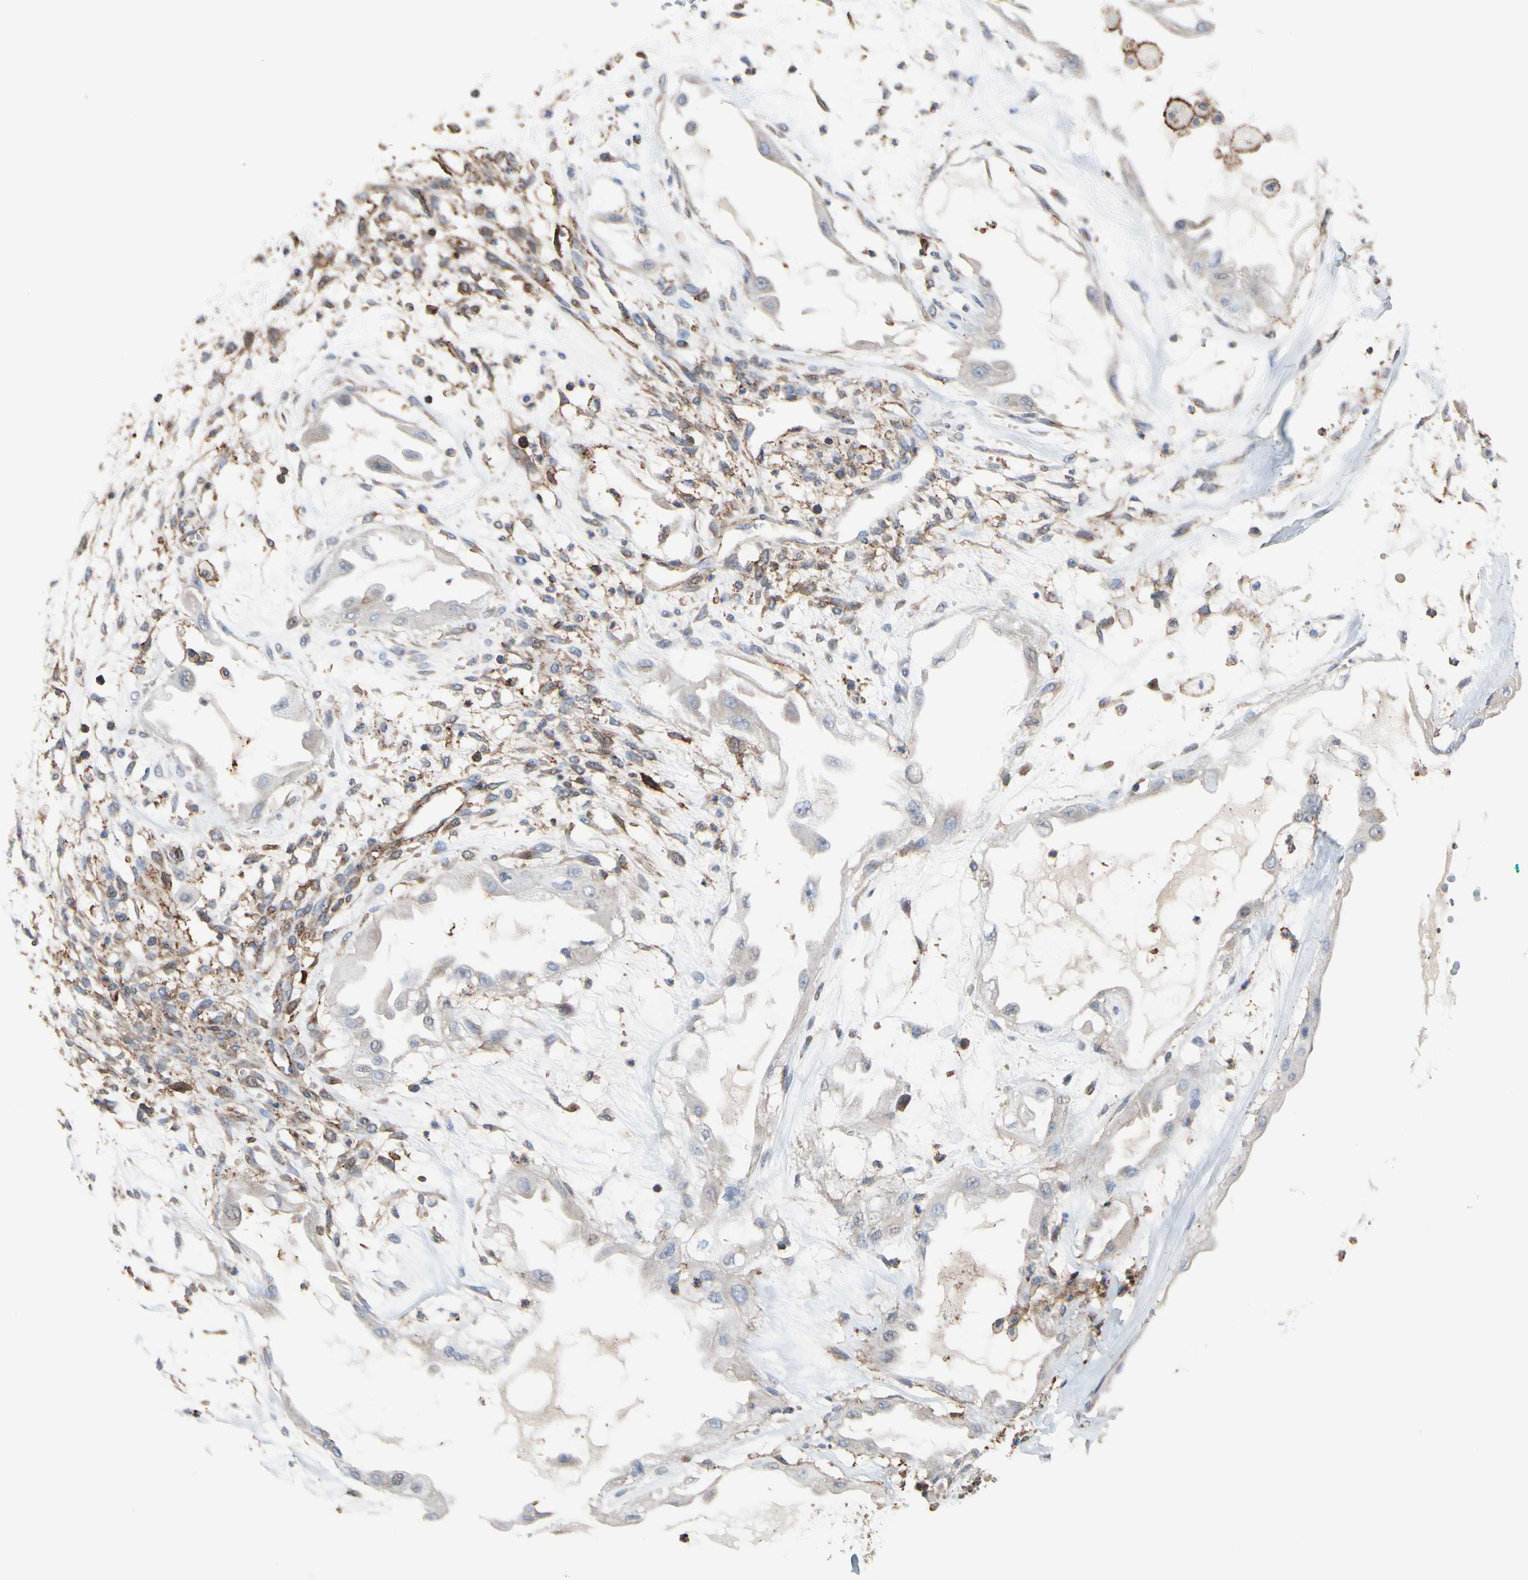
{"staining": {"intensity": "weak", "quantity": ">75%", "location": "cytoplasmic/membranous"}, "tissue": "ovarian cancer", "cell_type": "Tumor cells", "image_type": "cancer", "snomed": [{"axis": "morphology", "description": "Carcinoma, NOS"}, {"axis": "morphology", "description": "Carcinoma, endometroid"}, {"axis": "topography", "description": "Ovary"}], "caption": "Tumor cells demonstrate low levels of weak cytoplasmic/membranous staining in approximately >75% of cells in human endometroid carcinoma (ovarian). (Stains: DAB in brown, nuclei in blue, Microscopy: brightfield microscopy at high magnification).", "gene": "ANXA6", "patient": {"sex": "female", "age": 50}}